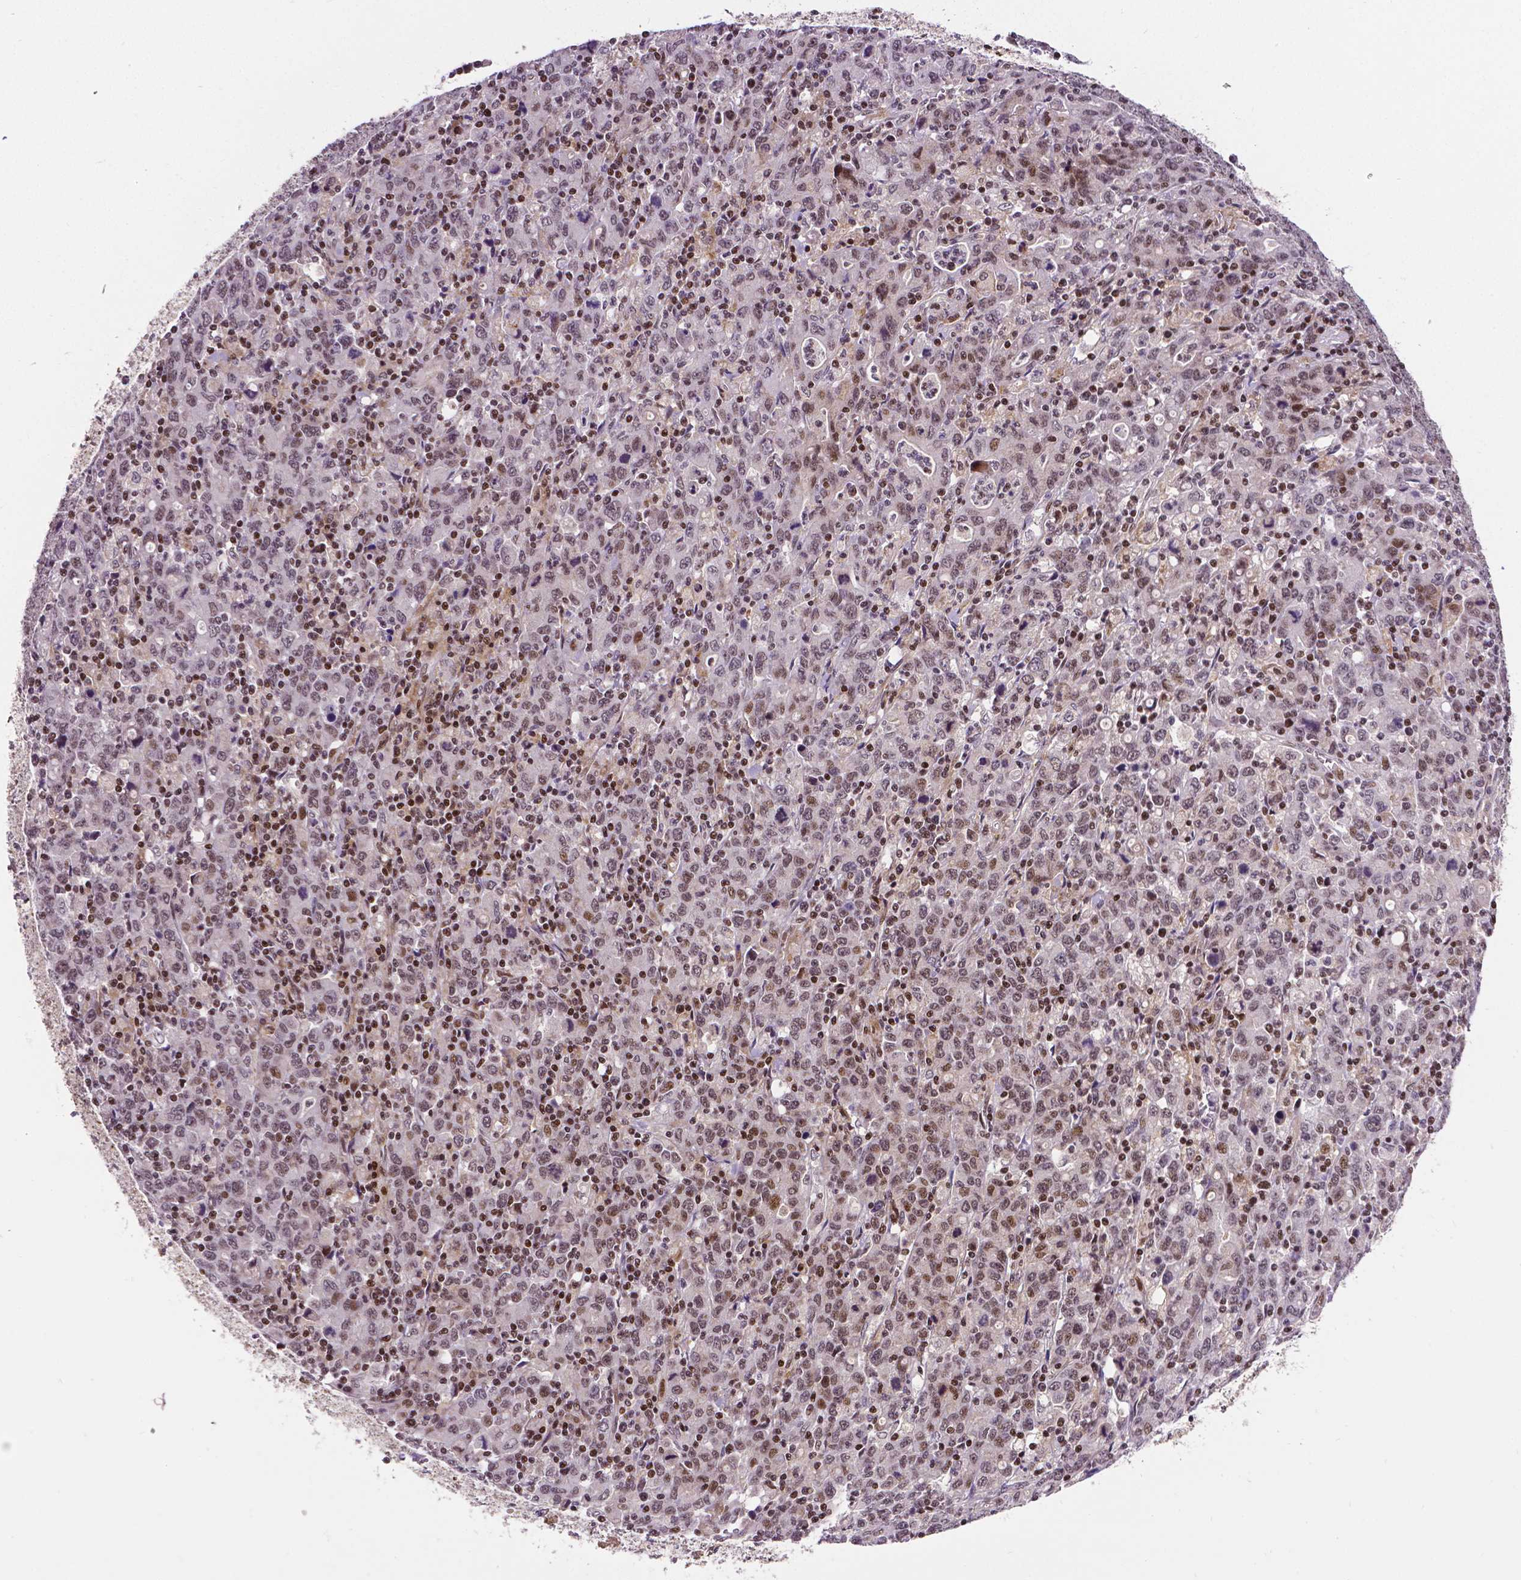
{"staining": {"intensity": "moderate", "quantity": ">75%", "location": "nuclear"}, "tissue": "stomach cancer", "cell_type": "Tumor cells", "image_type": "cancer", "snomed": [{"axis": "morphology", "description": "Adenocarcinoma, NOS"}, {"axis": "topography", "description": "Stomach, upper"}], "caption": "This image shows immunohistochemistry staining of human stomach cancer, with medium moderate nuclear positivity in about >75% of tumor cells.", "gene": "CTCF", "patient": {"sex": "male", "age": 69}}